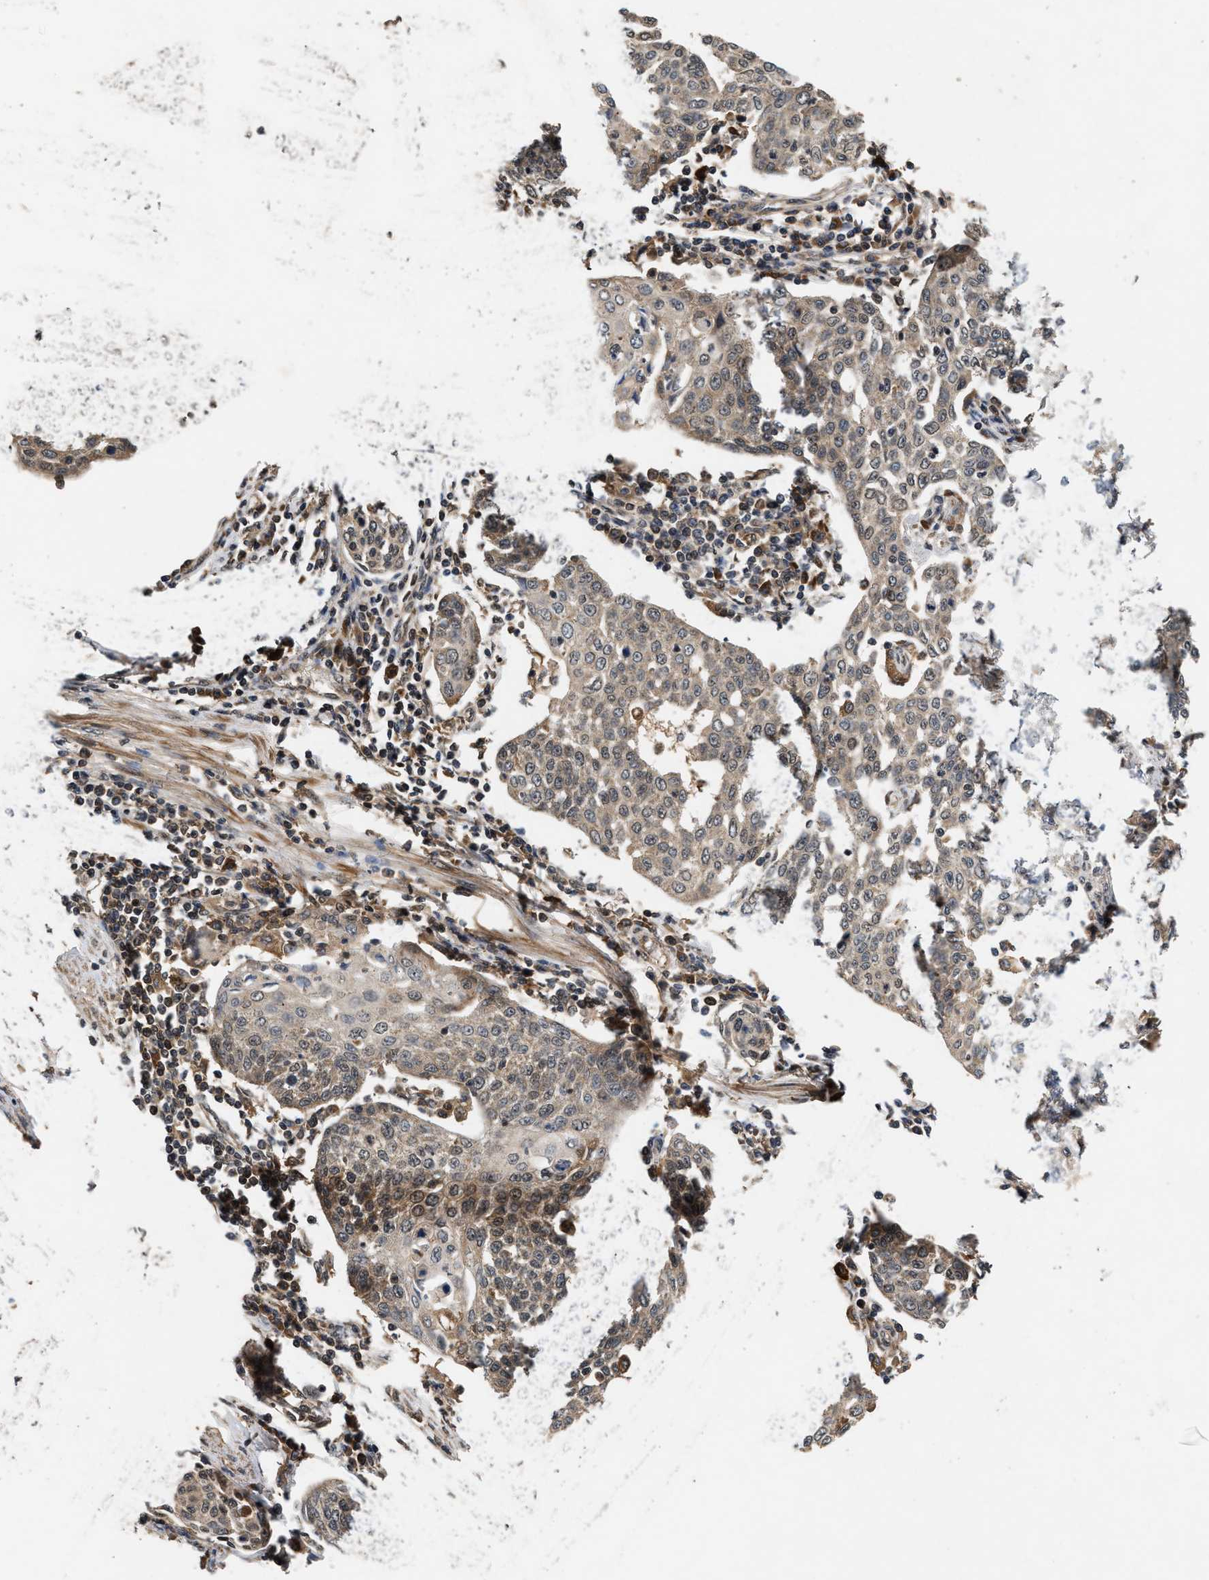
{"staining": {"intensity": "weak", "quantity": ">75%", "location": "cytoplasmic/membranous"}, "tissue": "cervical cancer", "cell_type": "Tumor cells", "image_type": "cancer", "snomed": [{"axis": "morphology", "description": "Squamous cell carcinoma, NOS"}, {"axis": "topography", "description": "Cervix"}], "caption": "Brown immunohistochemical staining in human squamous cell carcinoma (cervical) exhibits weak cytoplasmic/membranous staining in about >75% of tumor cells. Immunohistochemistry (ihc) stains the protein of interest in brown and the nuclei are stained blue.", "gene": "RUSC2", "patient": {"sex": "female", "age": 34}}